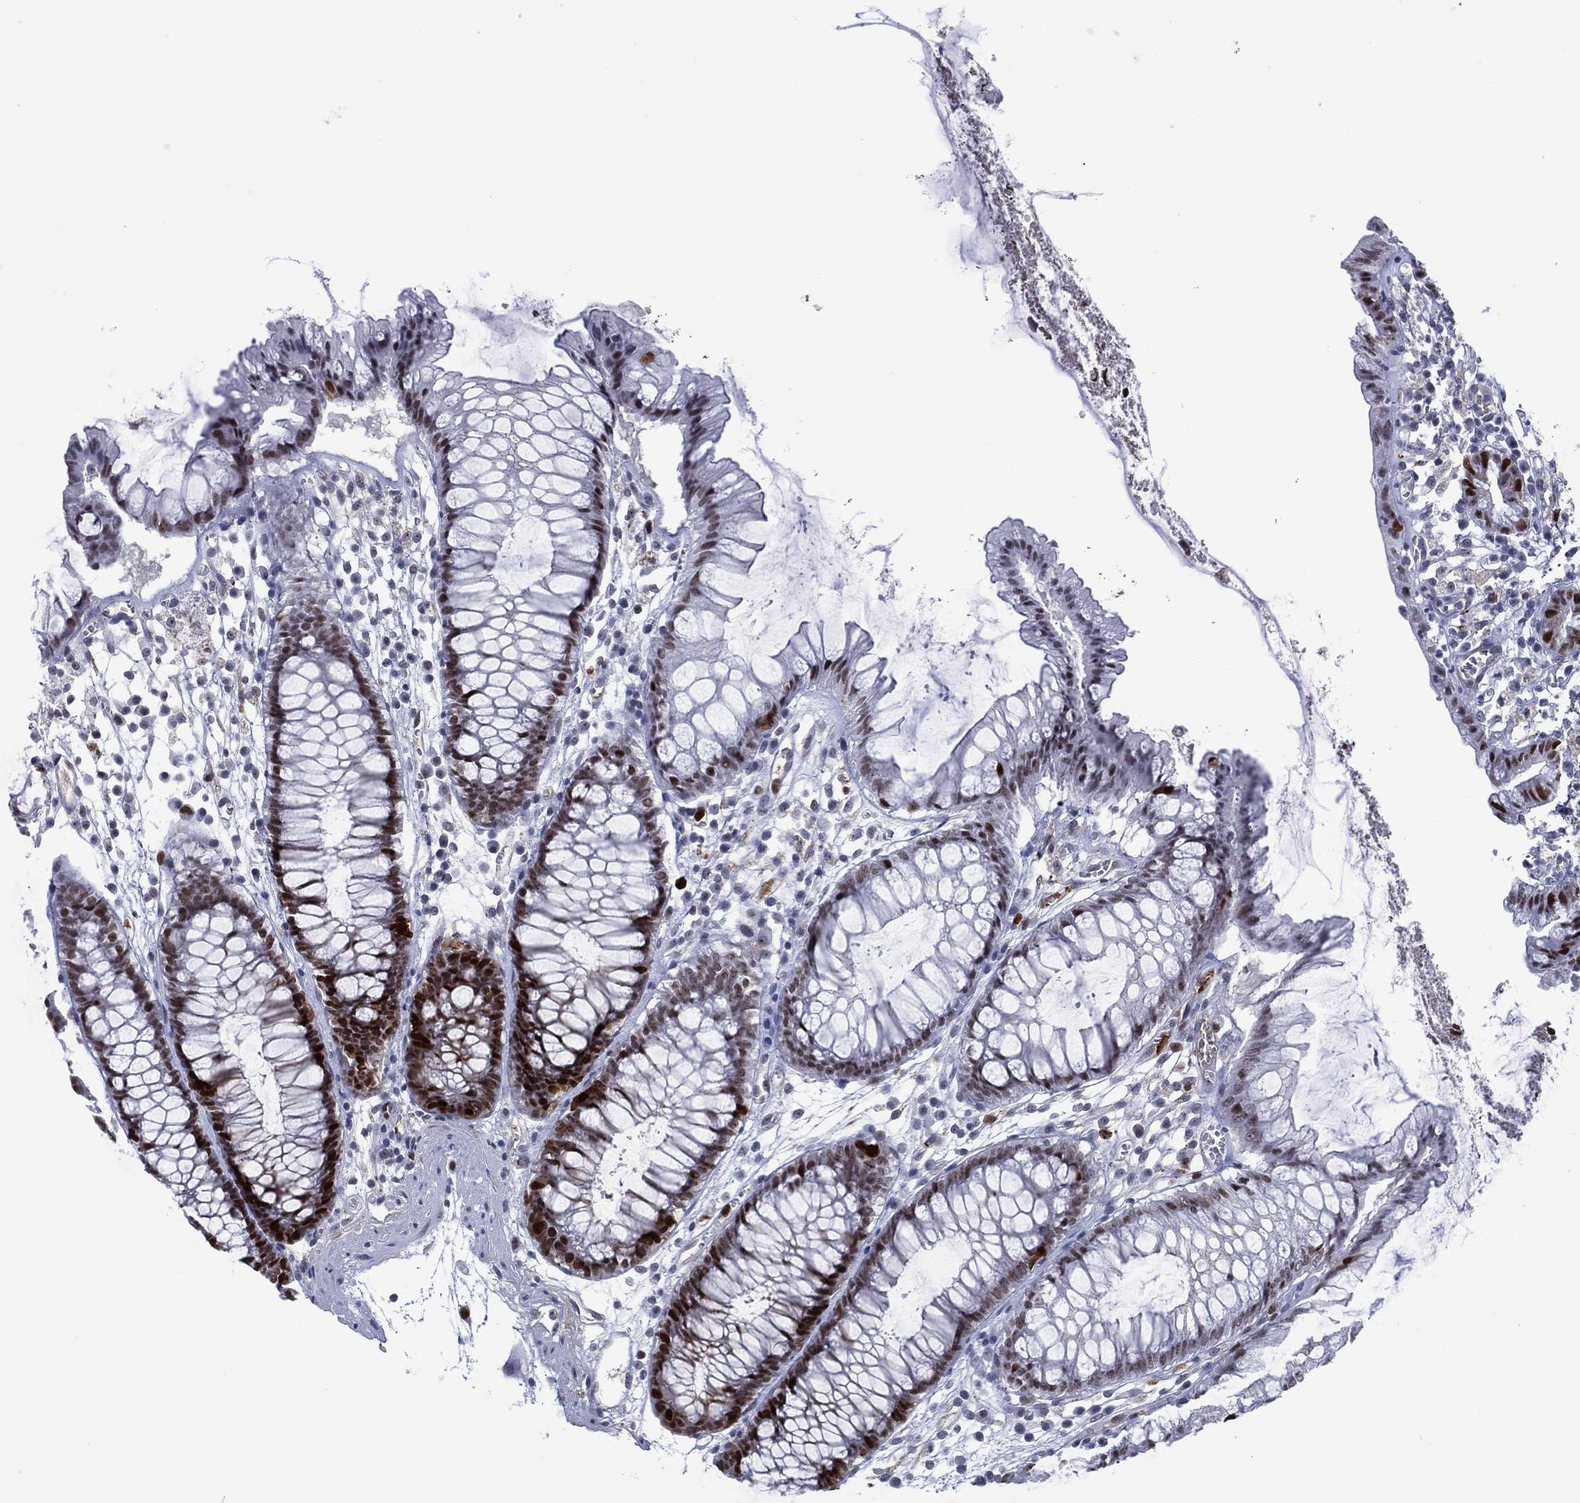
{"staining": {"intensity": "strong", "quantity": "25%-75%", "location": "nuclear"}, "tissue": "colon", "cell_type": "Glandular cells", "image_type": "normal", "snomed": [{"axis": "morphology", "description": "Normal tissue, NOS"}, {"axis": "morphology", "description": "Adenocarcinoma, NOS"}, {"axis": "topography", "description": "Colon"}], "caption": "About 25%-75% of glandular cells in unremarkable human colon show strong nuclear protein staining as visualized by brown immunohistochemical staining.", "gene": "GATA6", "patient": {"sex": "male", "age": 65}}